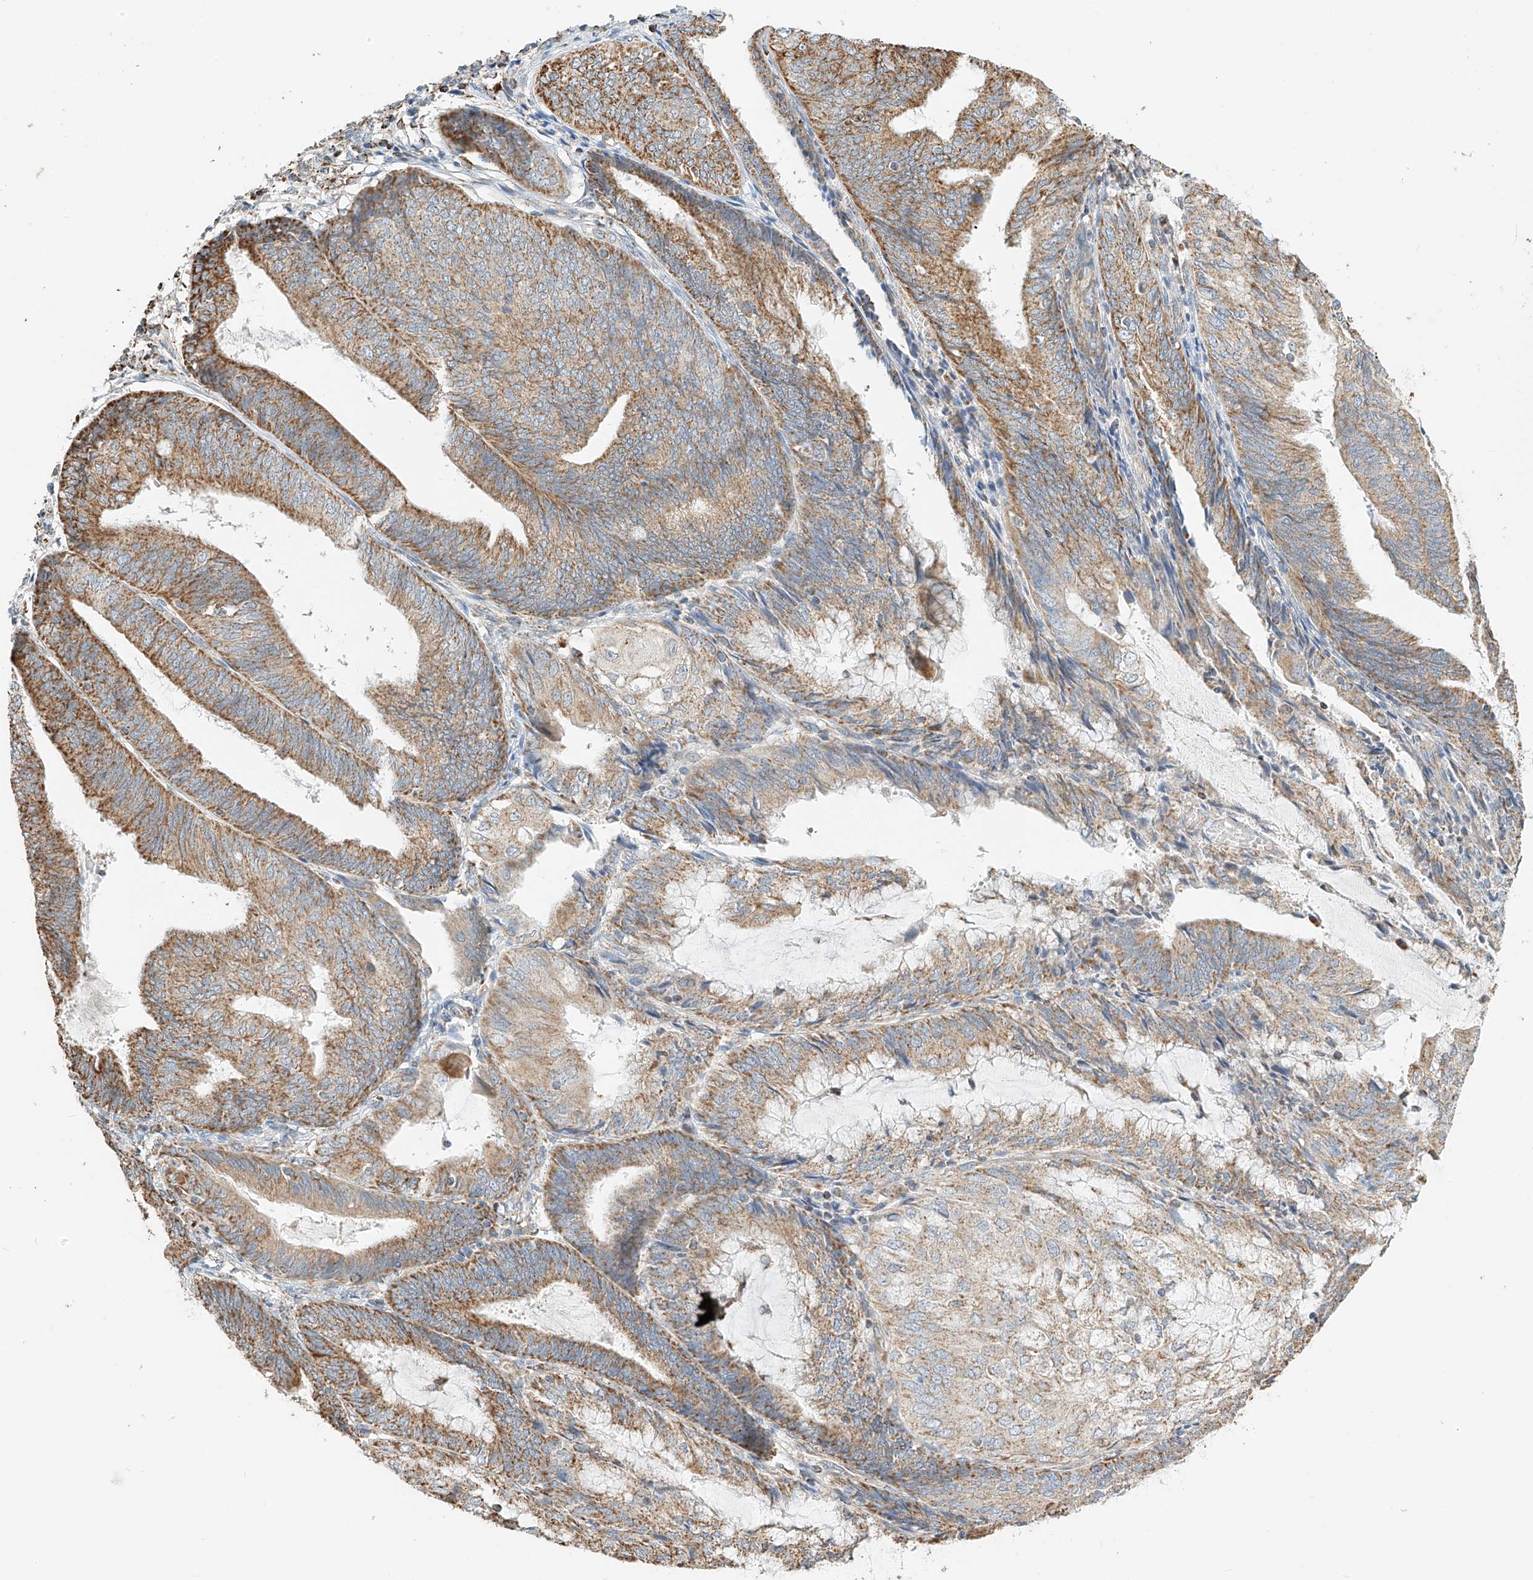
{"staining": {"intensity": "moderate", "quantity": ">75%", "location": "cytoplasmic/membranous"}, "tissue": "endometrial cancer", "cell_type": "Tumor cells", "image_type": "cancer", "snomed": [{"axis": "morphology", "description": "Adenocarcinoma, NOS"}, {"axis": "topography", "description": "Endometrium"}], "caption": "IHC of endometrial cancer (adenocarcinoma) demonstrates medium levels of moderate cytoplasmic/membranous expression in approximately >75% of tumor cells. (IHC, brightfield microscopy, high magnification).", "gene": "YIPF7", "patient": {"sex": "female", "age": 81}}